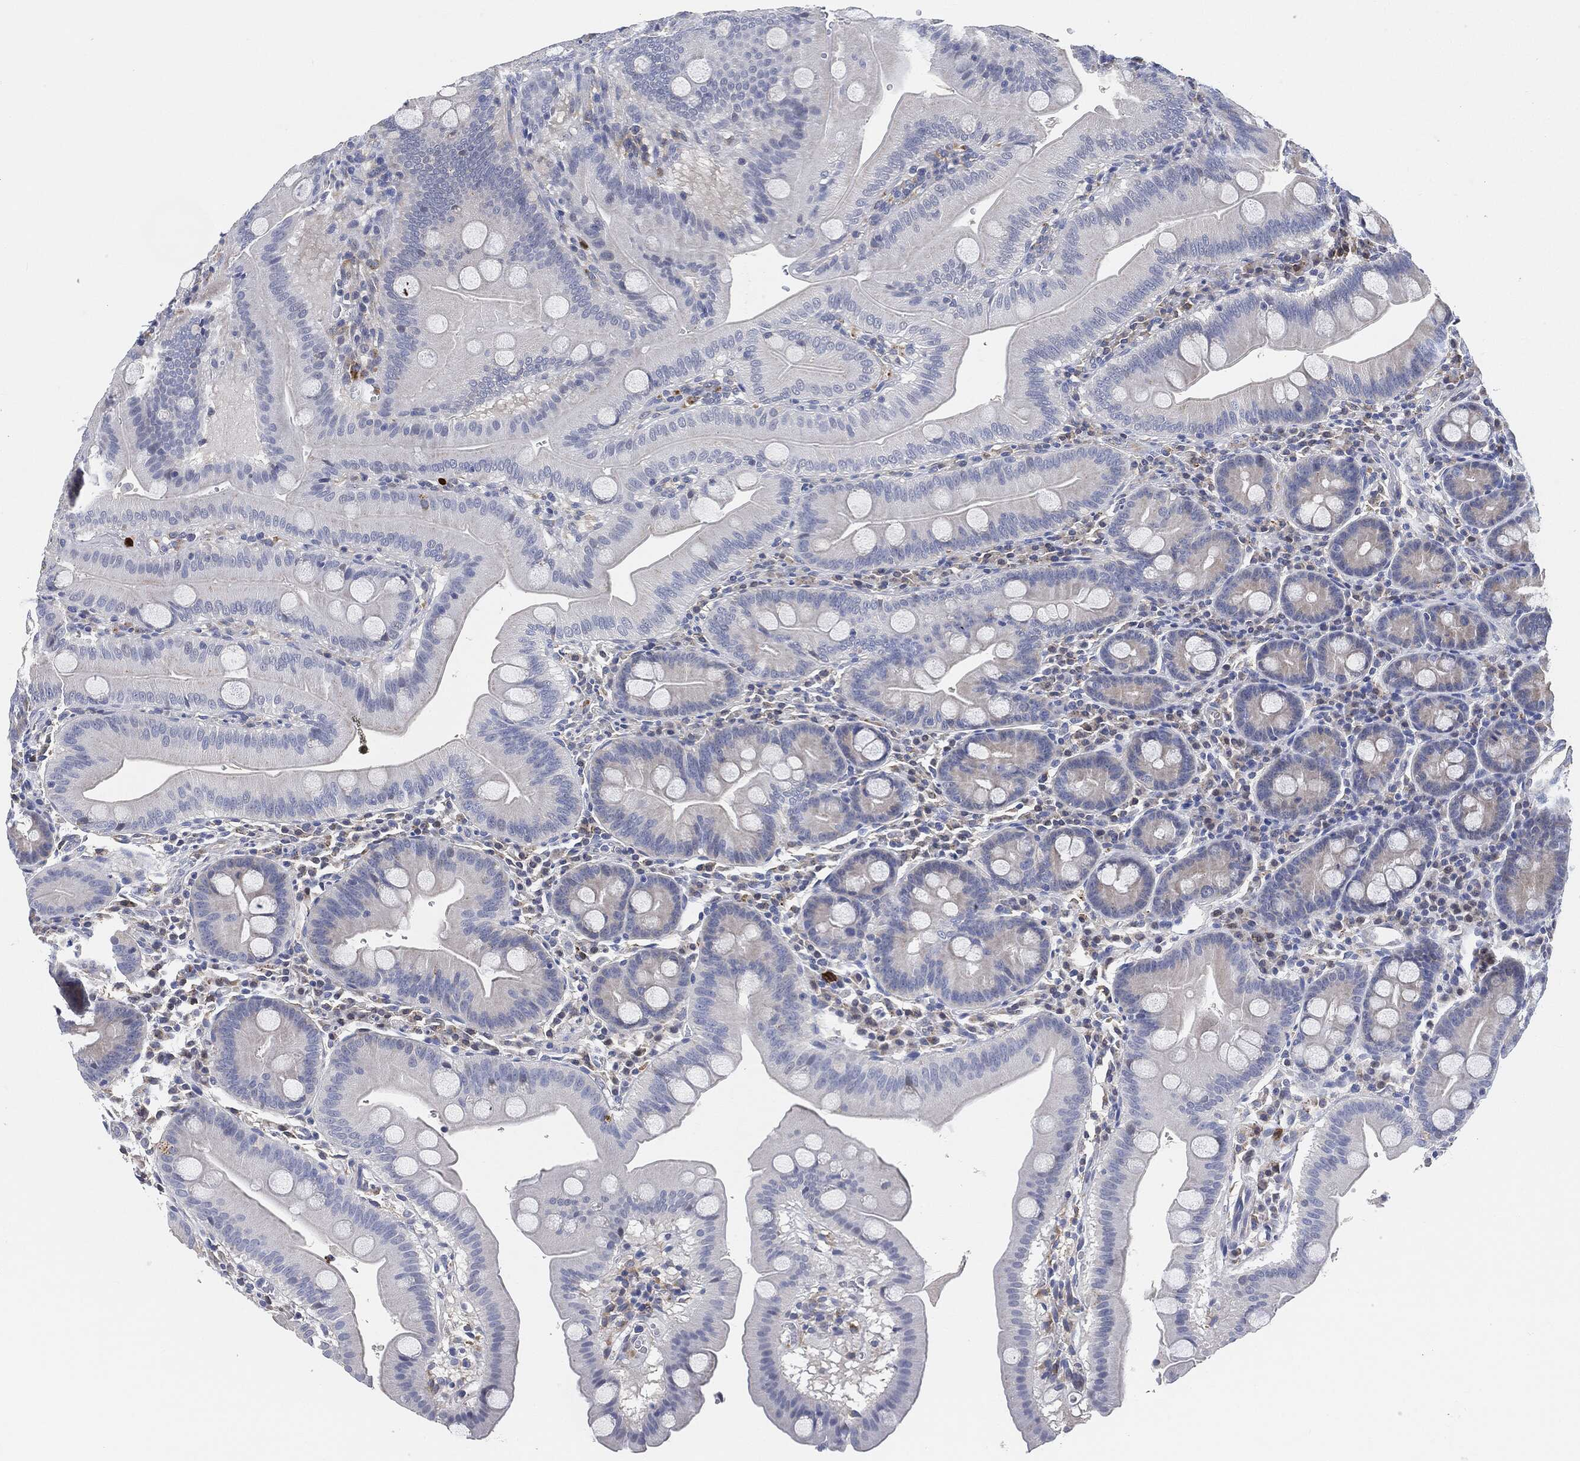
{"staining": {"intensity": "negative", "quantity": "none", "location": "none"}, "tissue": "duodenum", "cell_type": "Glandular cells", "image_type": "normal", "snomed": [{"axis": "morphology", "description": "Normal tissue, NOS"}, {"axis": "topography", "description": "Duodenum"}], "caption": "Glandular cells are negative for brown protein staining in unremarkable duodenum. (DAB (3,3'-diaminobenzidine) immunohistochemistry visualized using brightfield microscopy, high magnification).", "gene": "VSIG4", "patient": {"sex": "male", "age": 59}}